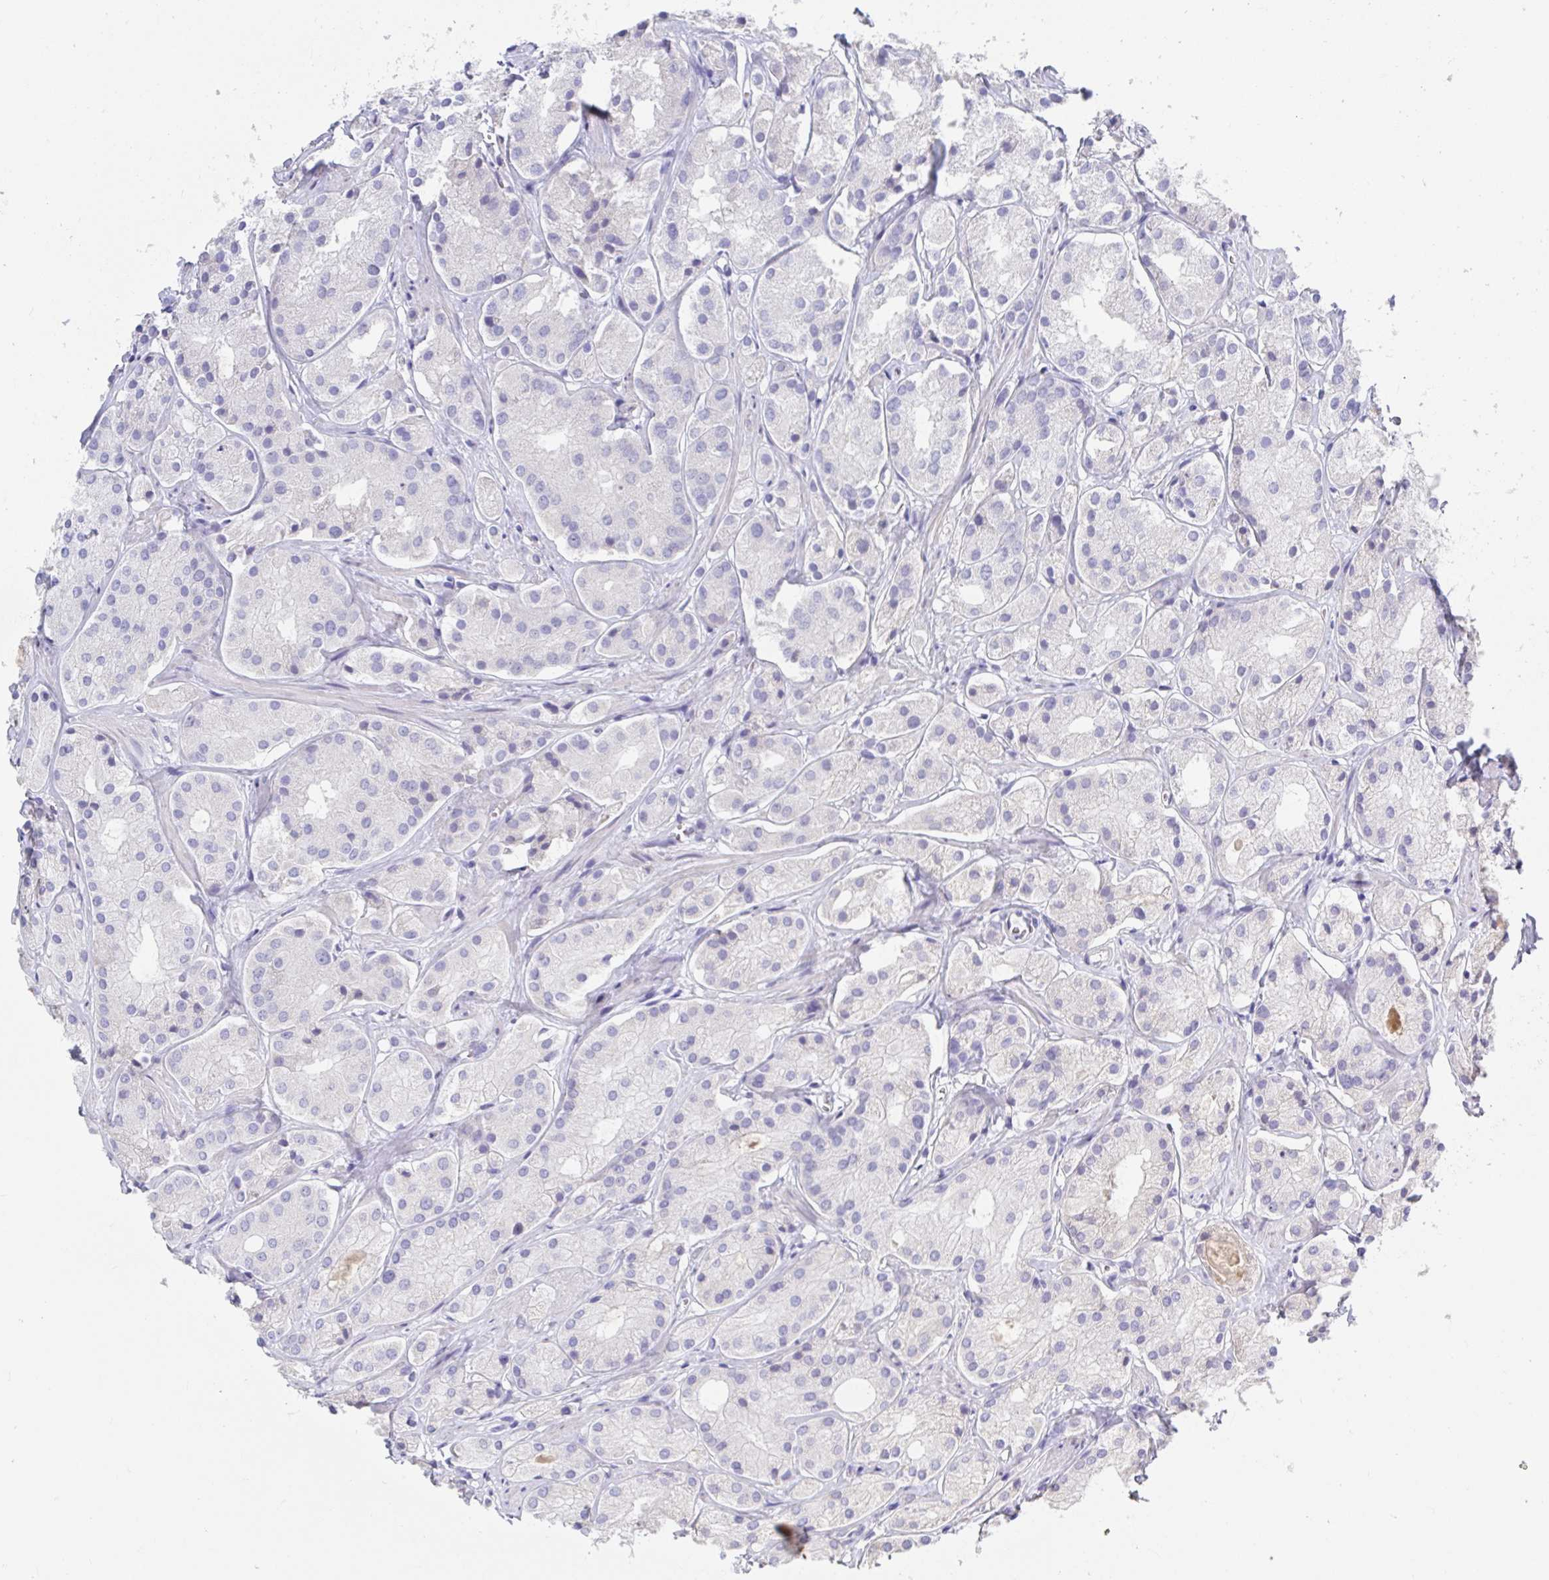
{"staining": {"intensity": "negative", "quantity": "none", "location": "none"}, "tissue": "prostate cancer", "cell_type": "Tumor cells", "image_type": "cancer", "snomed": [{"axis": "morphology", "description": "Adenocarcinoma, Low grade"}, {"axis": "topography", "description": "Prostate"}], "caption": "Tumor cells are negative for brown protein staining in prostate cancer.", "gene": "ANO5", "patient": {"sex": "male", "age": 69}}